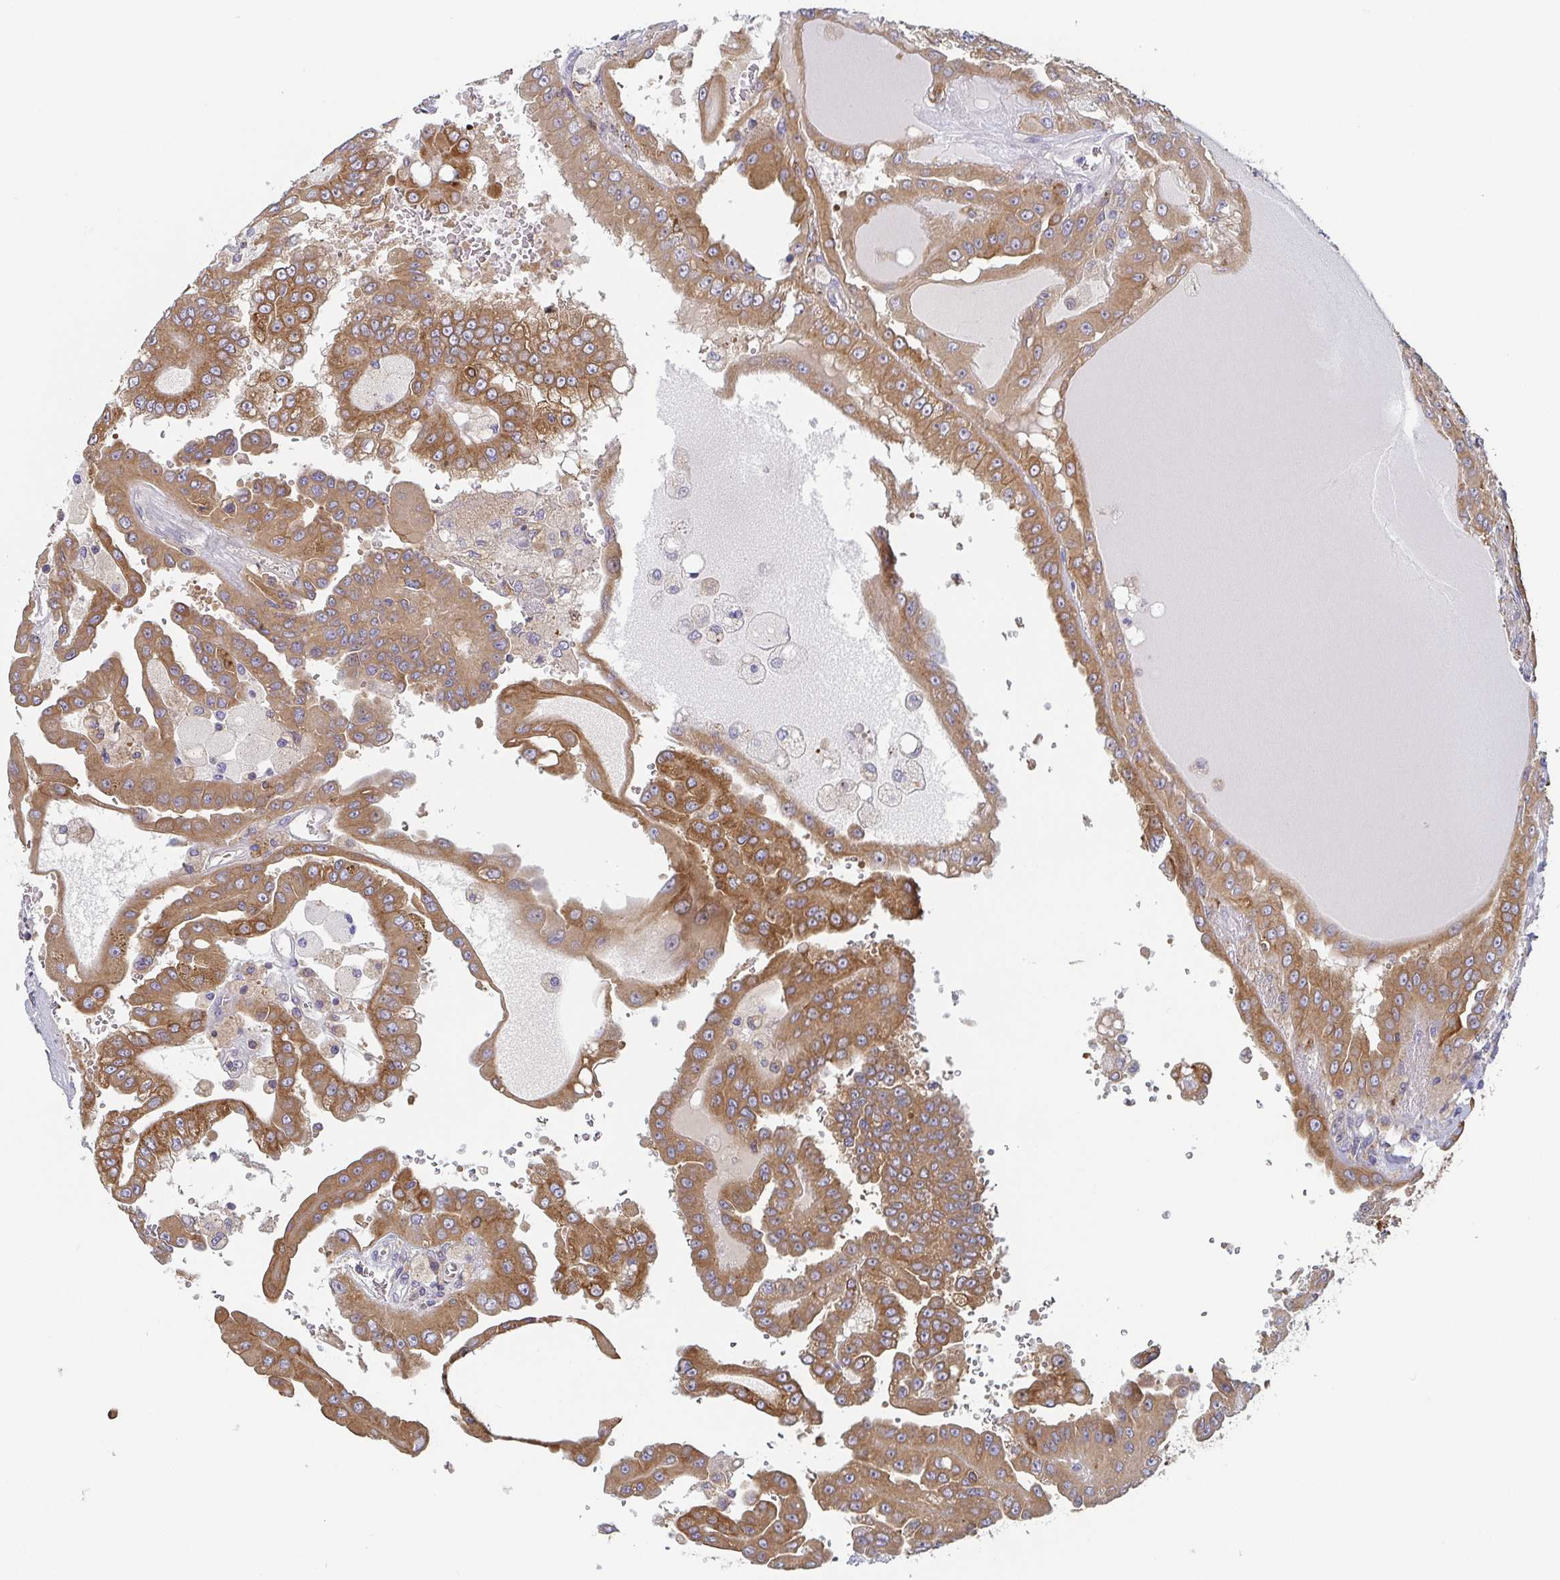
{"staining": {"intensity": "moderate", "quantity": ">75%", "location": "cytoplasmic/membranous"}, "tissue": "renal cancer", "cell_type": "Tumor cells", "image_type": "cancer", "snomed": [{"axis": "morphology", "description": "Adenocarcinoma, NOS"}, {"axis": "topography", "description": "Kidney"}], "caption": "A brown stain highlights moderate cytoplasmic/membranous positivity of a protein in adenocarcinoma (renal) tumor cells. (DAB IHC with brightfield microscopy, high magnification).", "gene": "TUFT1", "patient": {"sex": "male", "age": 58}}